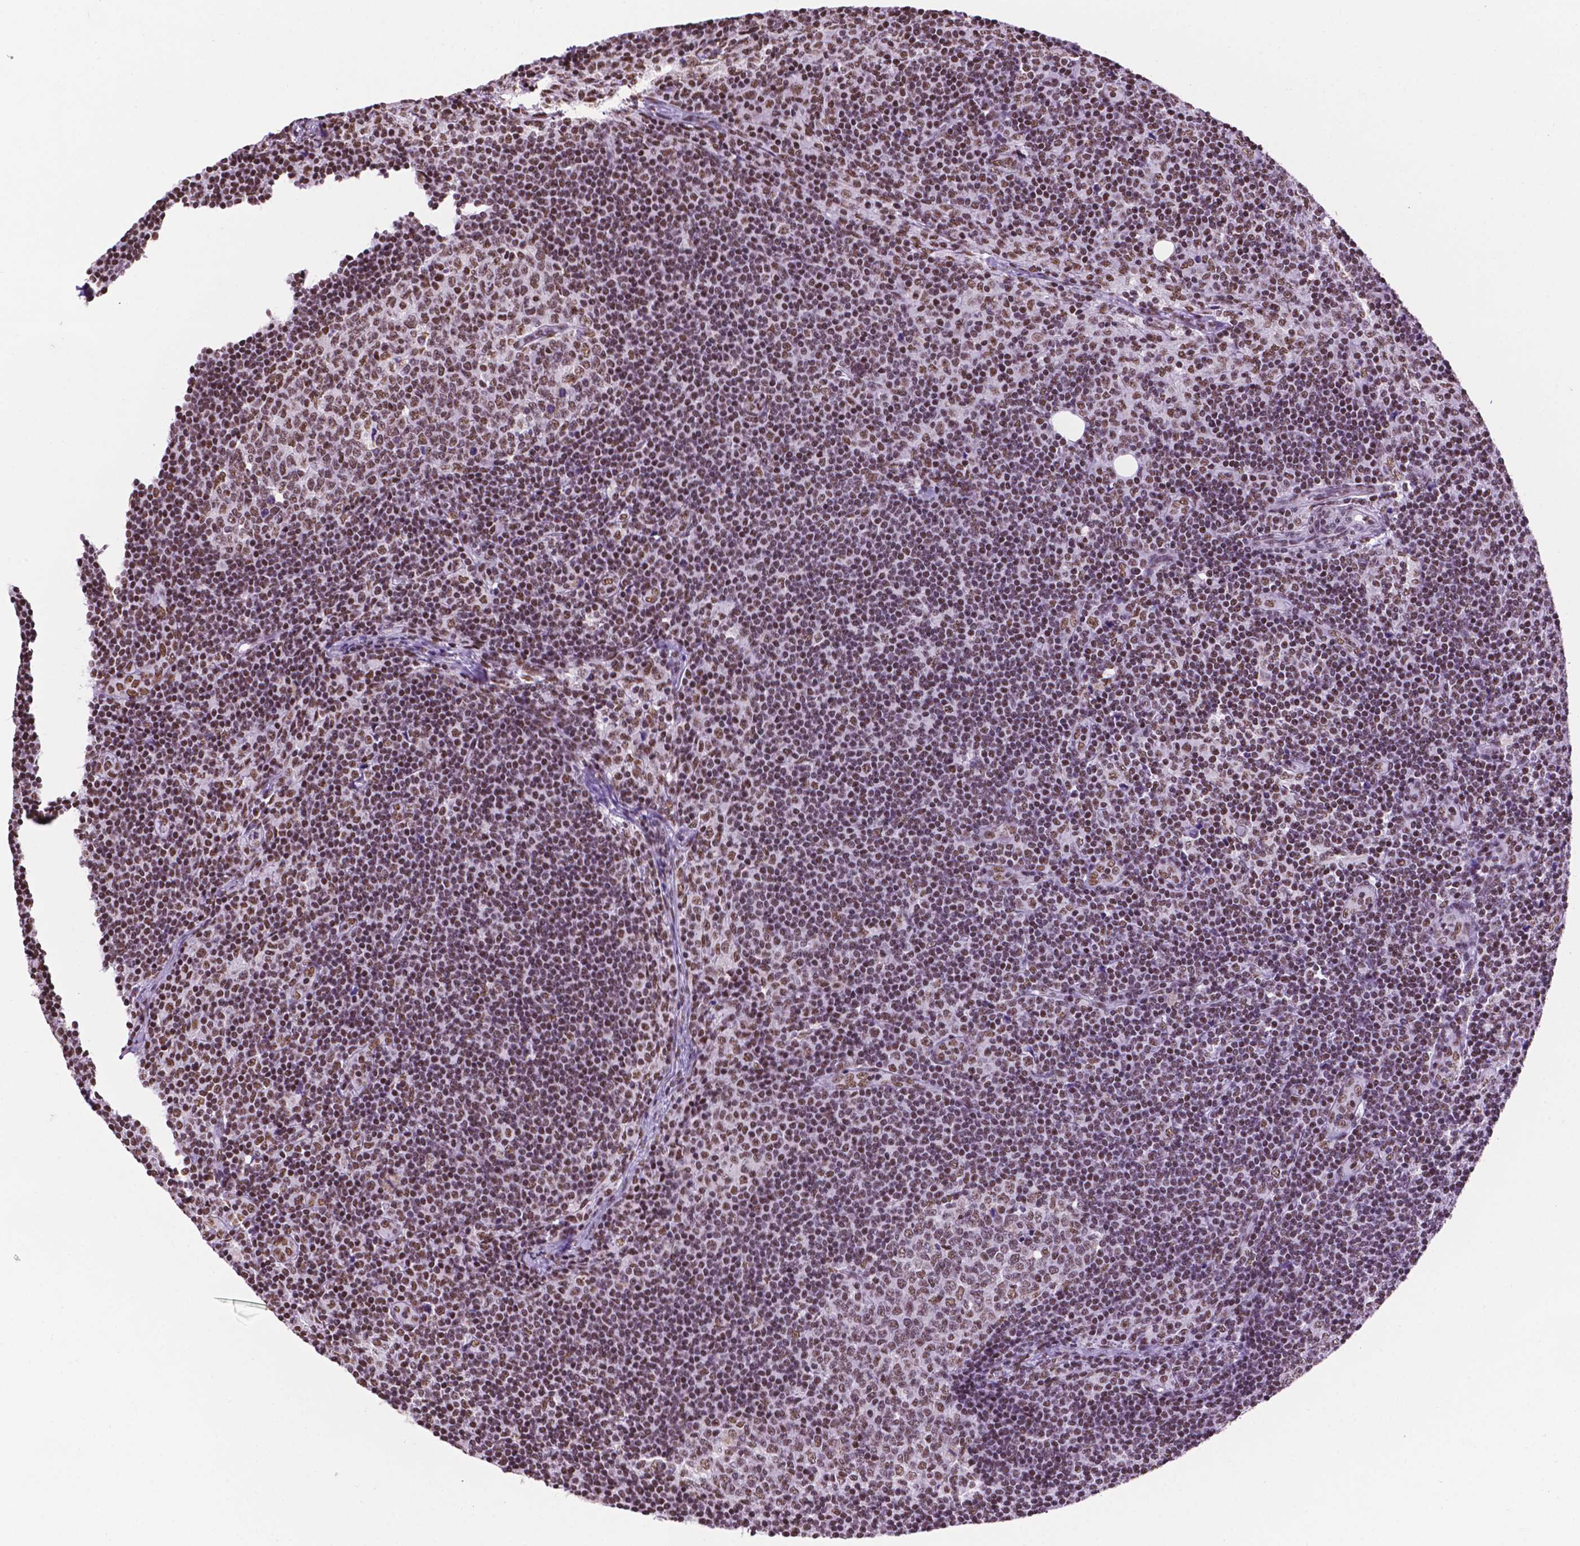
{"staining": {"intensity": "moderate", "quantity": ">75%", "location": "nuclear"}, "tissue": "lymph node", "cell_type": "Germinal center cells", "image_type": "normal", "snomed": [{"axis": "morphology", "description": "Normal tissue, NOS"}, {"axis": "topography", "description": "Lymph node"}], "caption": "Moderate nuclear positivity is appreciated in approximately >75% of germinal center cells in normal lymph node.", "gene": "CCAR2", "patient": {"sex": "female", "age": 41}}